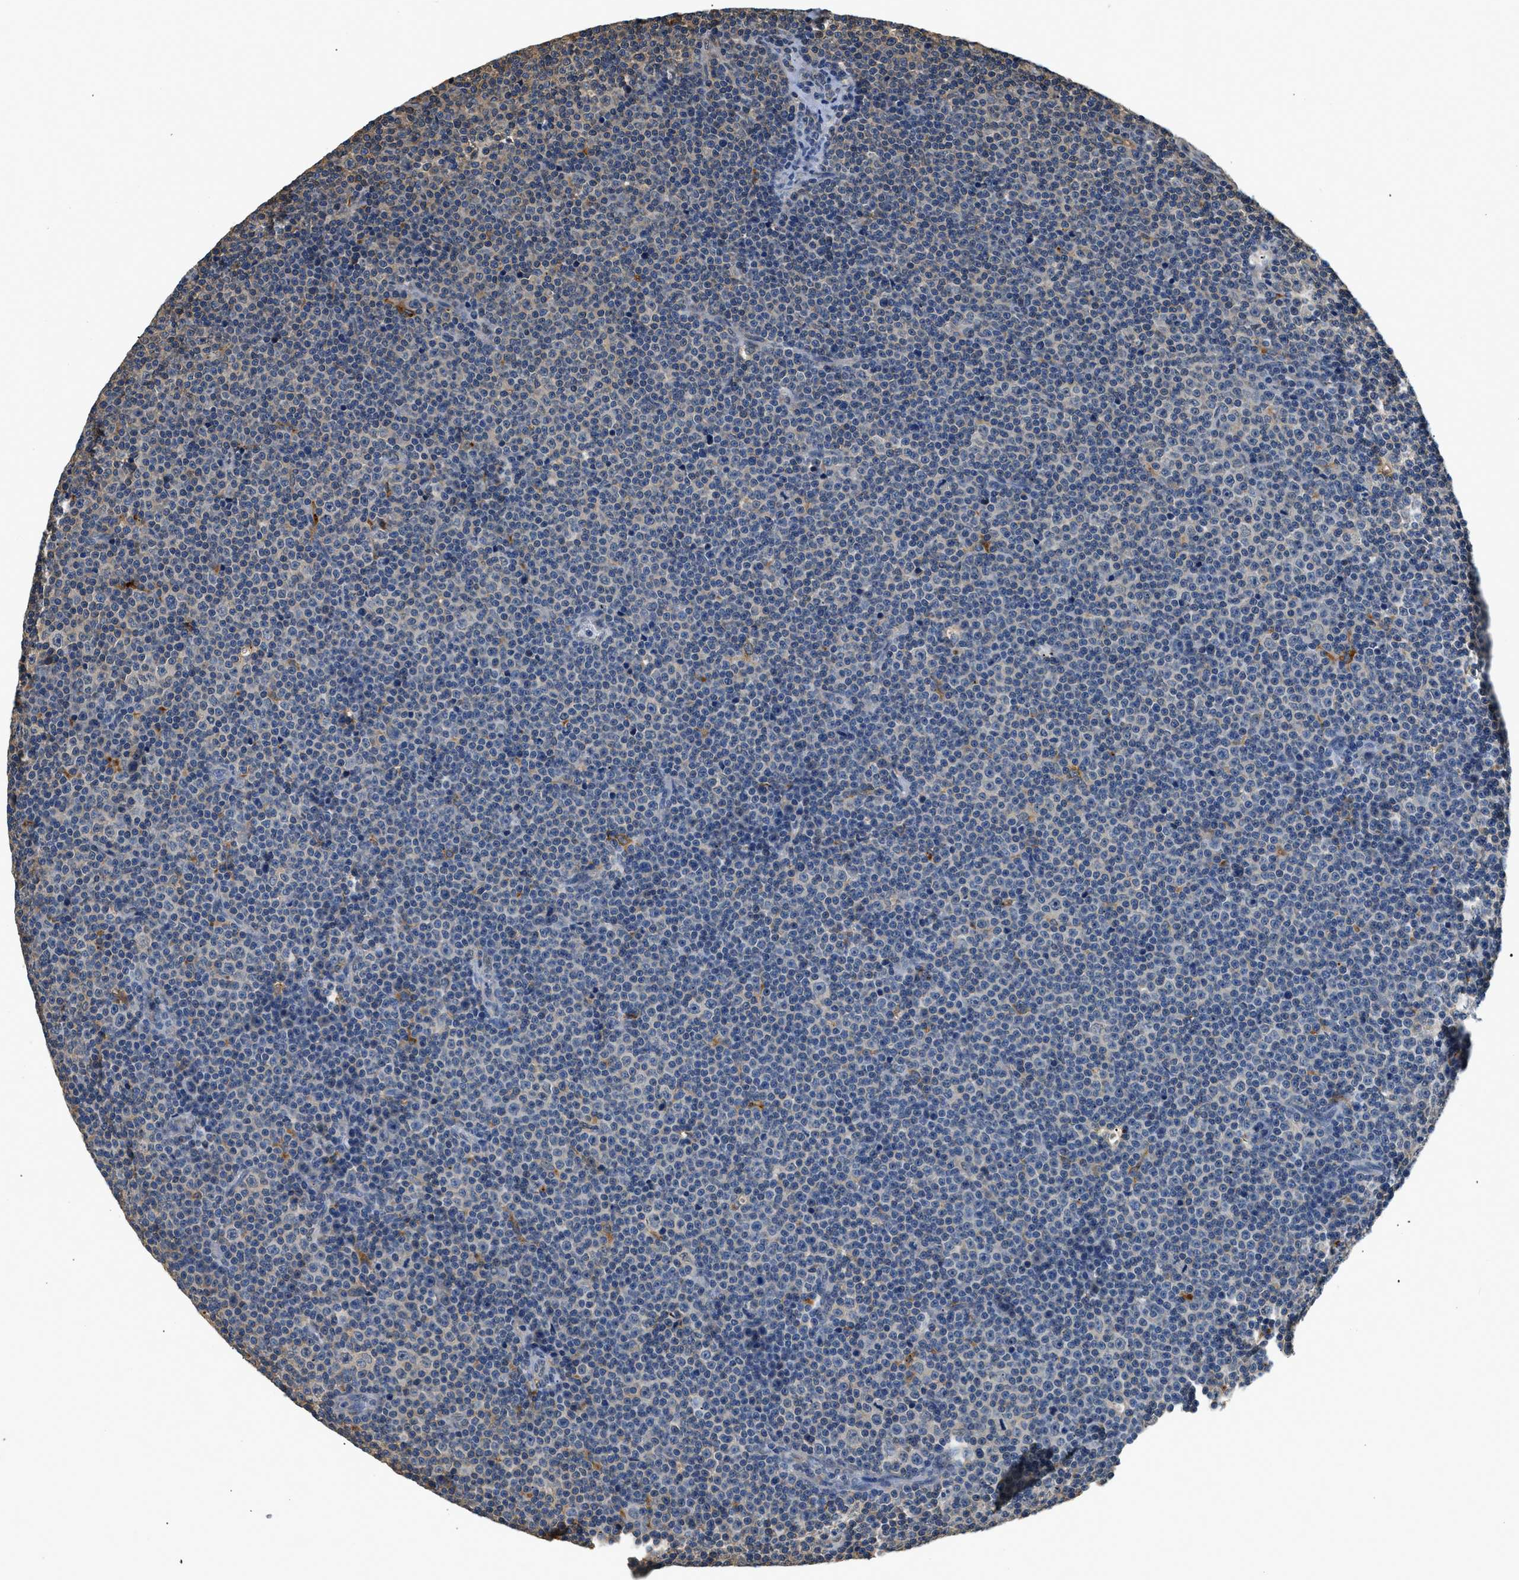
{"staining": {"intensity": "weak", "quantity": "<25%", "location": "cytoplasmic/membranous"}, "tissue": "lymphoma", "cell_type": "Tumor cells", "image_type": "cancer", "snomed": [{"axis": "morphology", "description": "Malignant lymphoma, non-Hodgkin's type, Low grade"}, {"axis": "topography", "description": "Lymph node"}], "caption": "Immunohistochemical staining of human lymphoma shows no significant staining in tumor cells.", "gene": "BCL7C", "patient": {"sex": "female", "age": 67}}